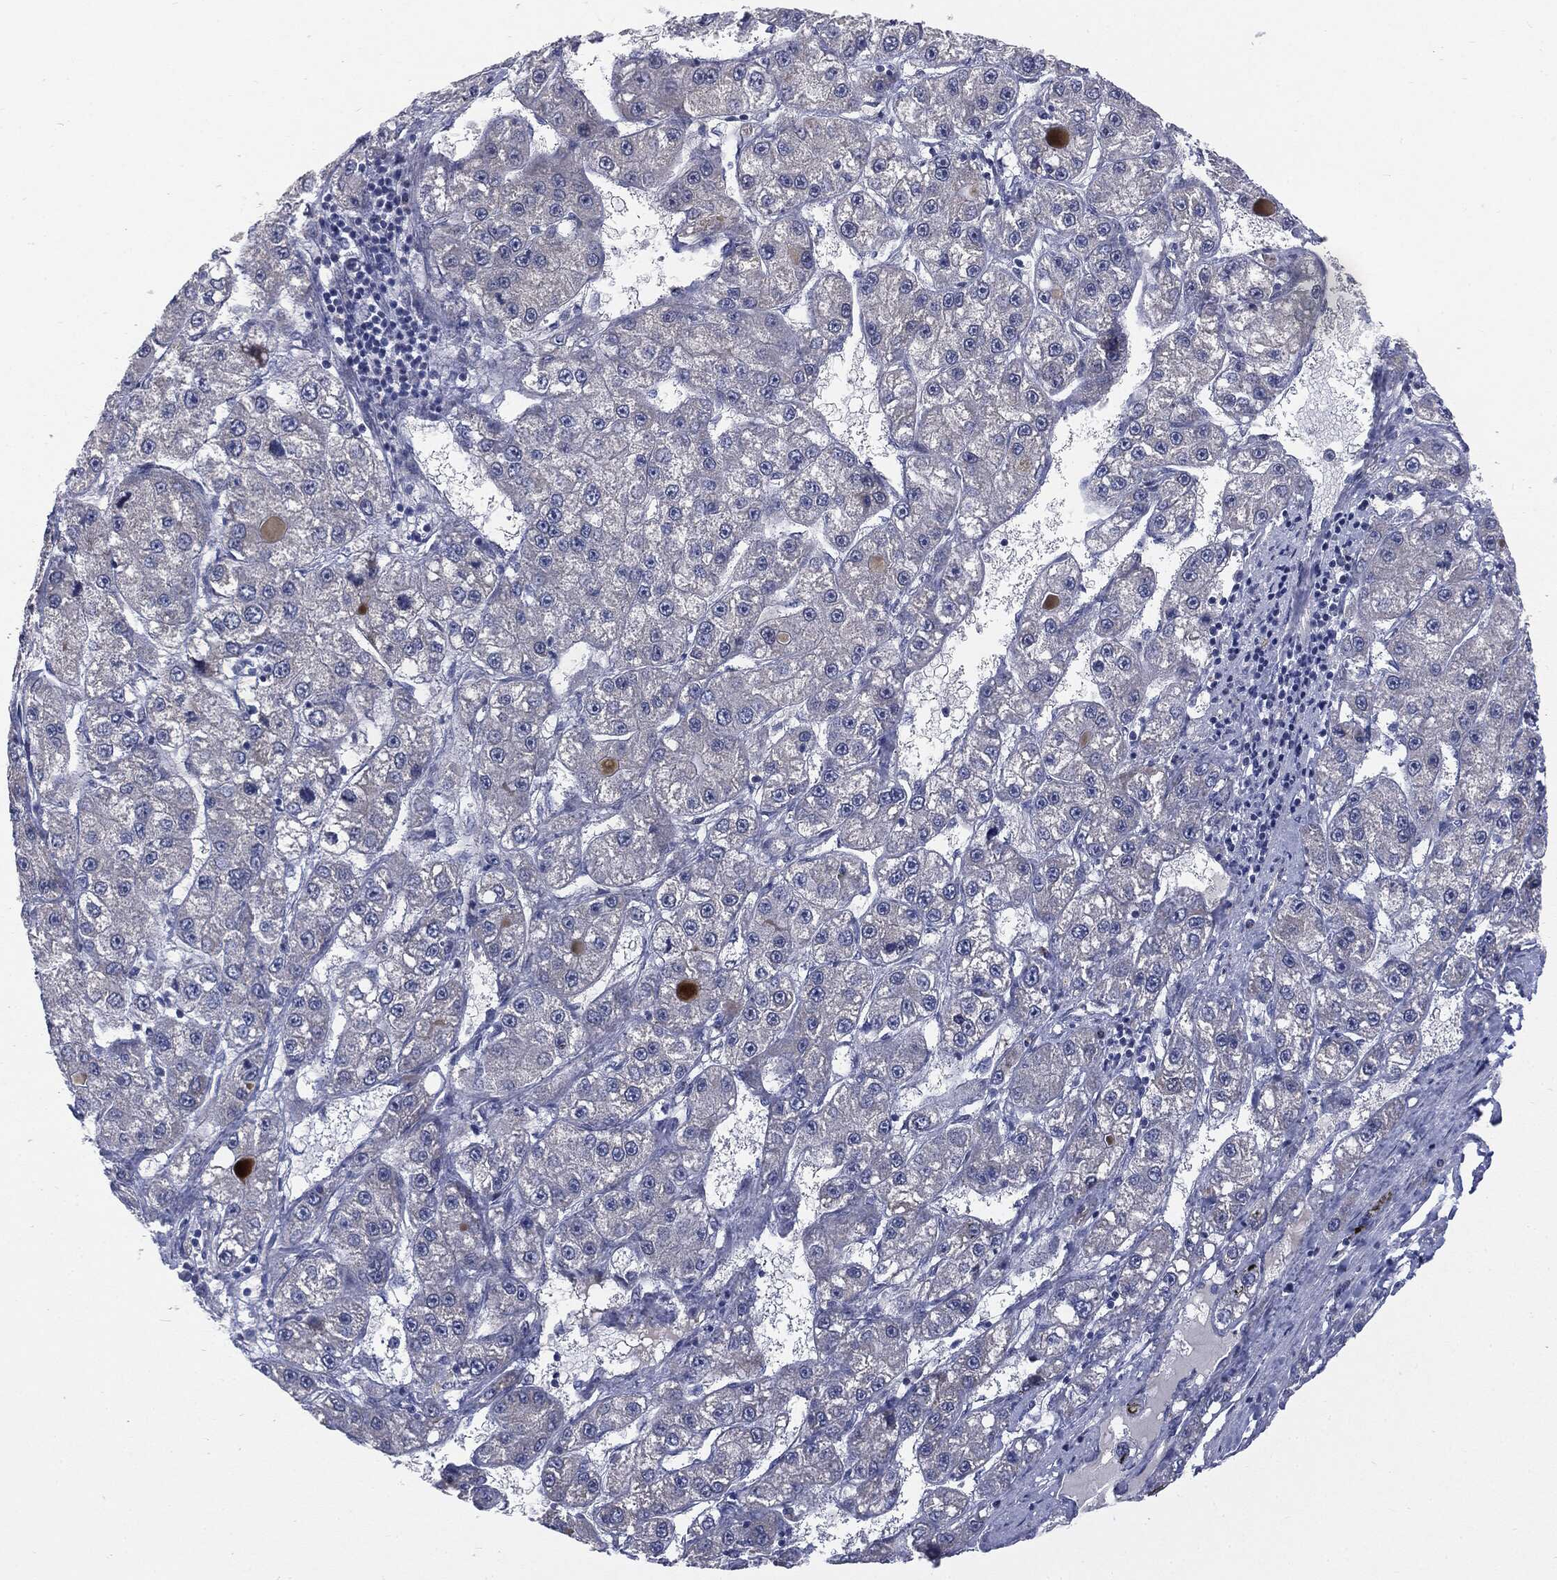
{"staining": {"intensity": "negative", "quantity": "none", "location": "none"}, "tissue": "liver cancer", "cell_type": "Tumor cells", "image_type": "cancer", "snomed": [{"axis": "morphology", "description": "Carcinoma, Hepatocellular, NOS"}, {"axis": "topography", "description": "Liver"}], "caption": "This is an IHC histopathology image of human liver cancer (hepatocellular carcinoma). There is no expression in tumor cells.", "gene": "KRT5", "patient": {"sex": "female", "age": 65}}